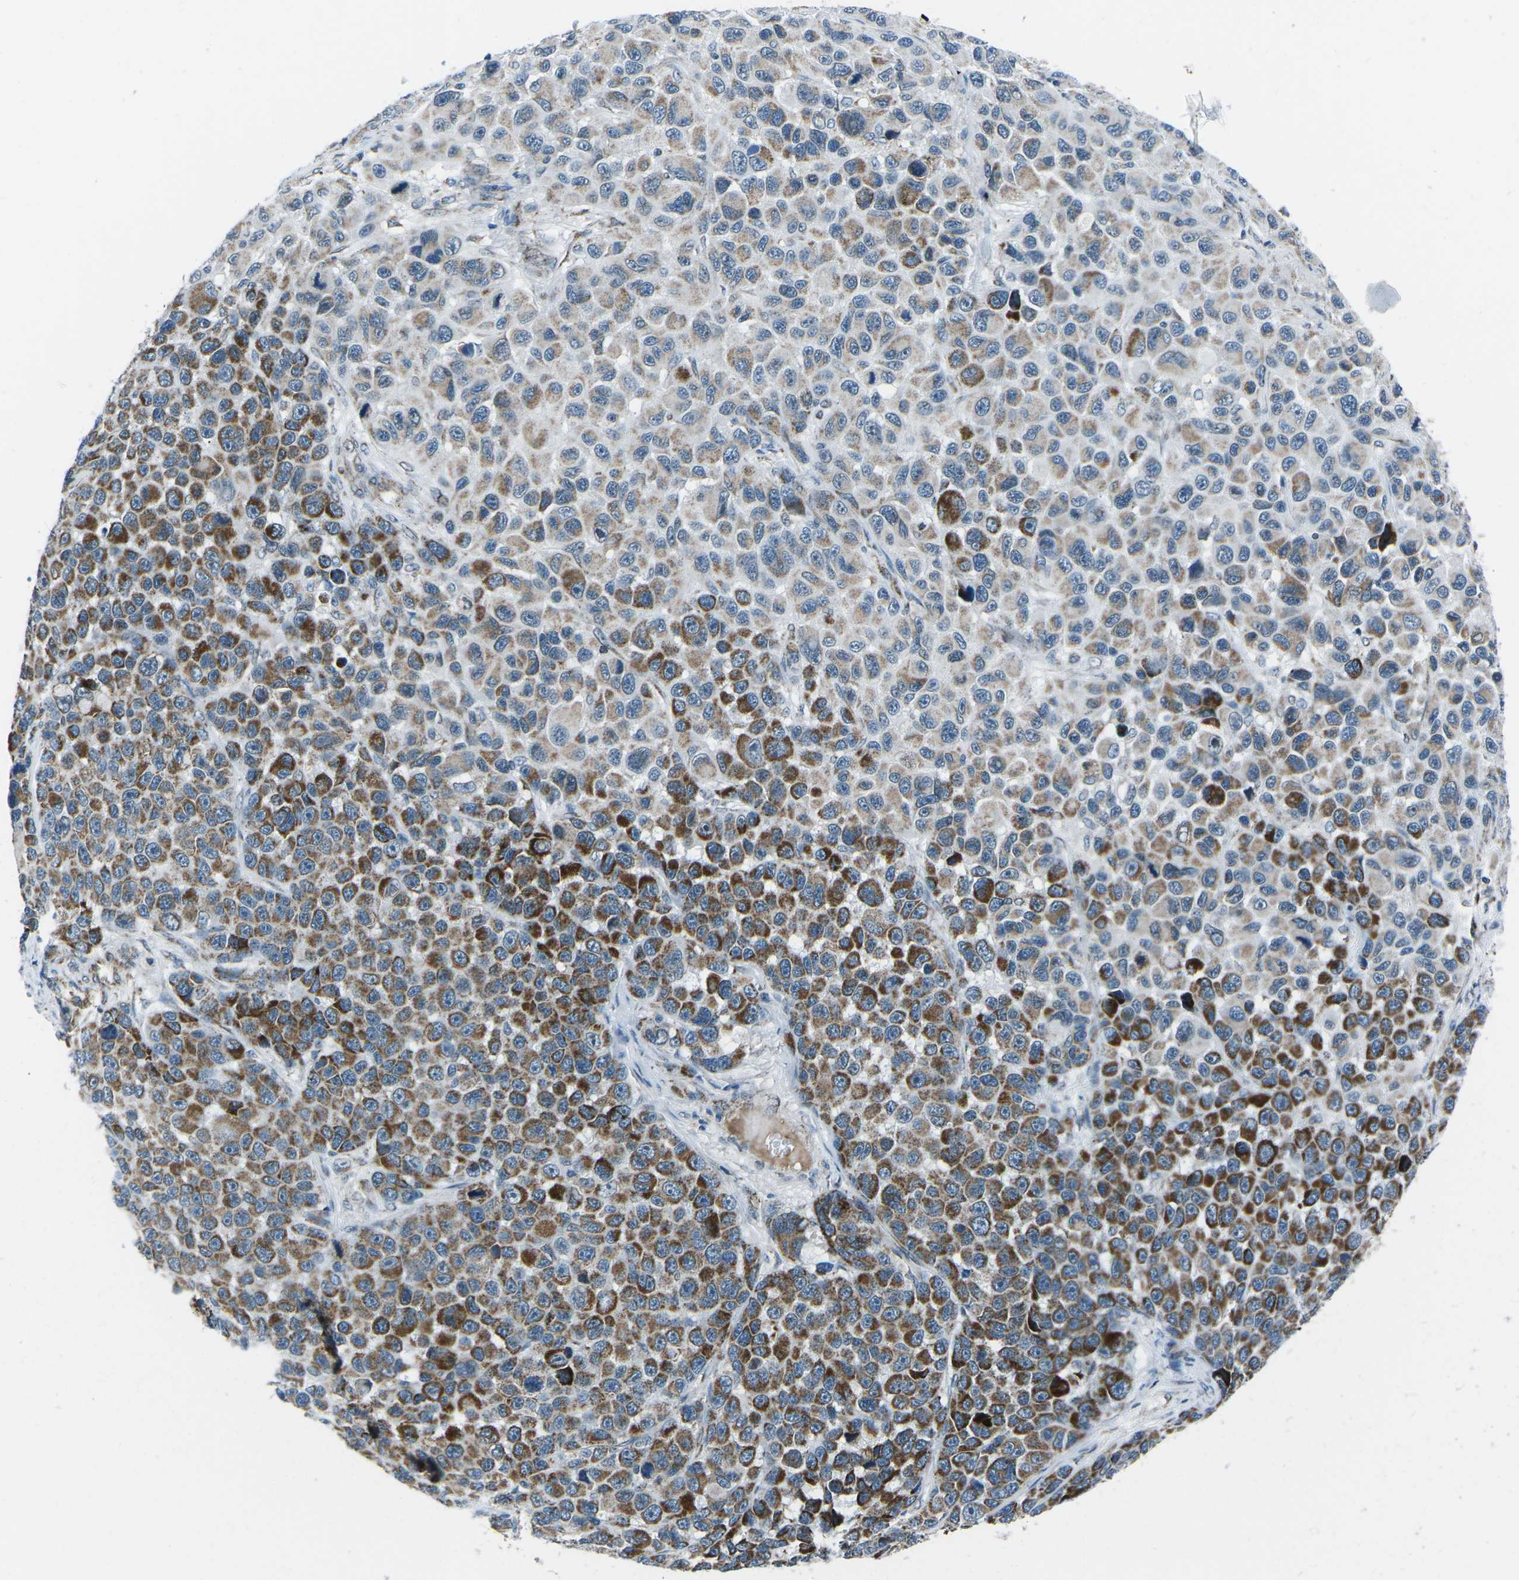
{"staining": {"intensity": "strong", "quantity": "25%-75%", "location": "cytoplasmic/membranous"}, "tissue": "melanoma", "cell_type": "Tumor cells", "image_type": "cancer", "snomed": [{"axis": "morphology", "description": "Malignant melanoma, NOS"}, {"axis": "topography", "description": "Skin"}], "caption": "Immunohistochemistry (IHC) histopathology image of malignant melanoma stained for a protein (brown), which demonstrates high levels of strong cytoplasmic/membranous staining in approximately 25%-75% of tumor cells.", "gene": "RFESD", "patient": {"sex": "male", "age": 53}}